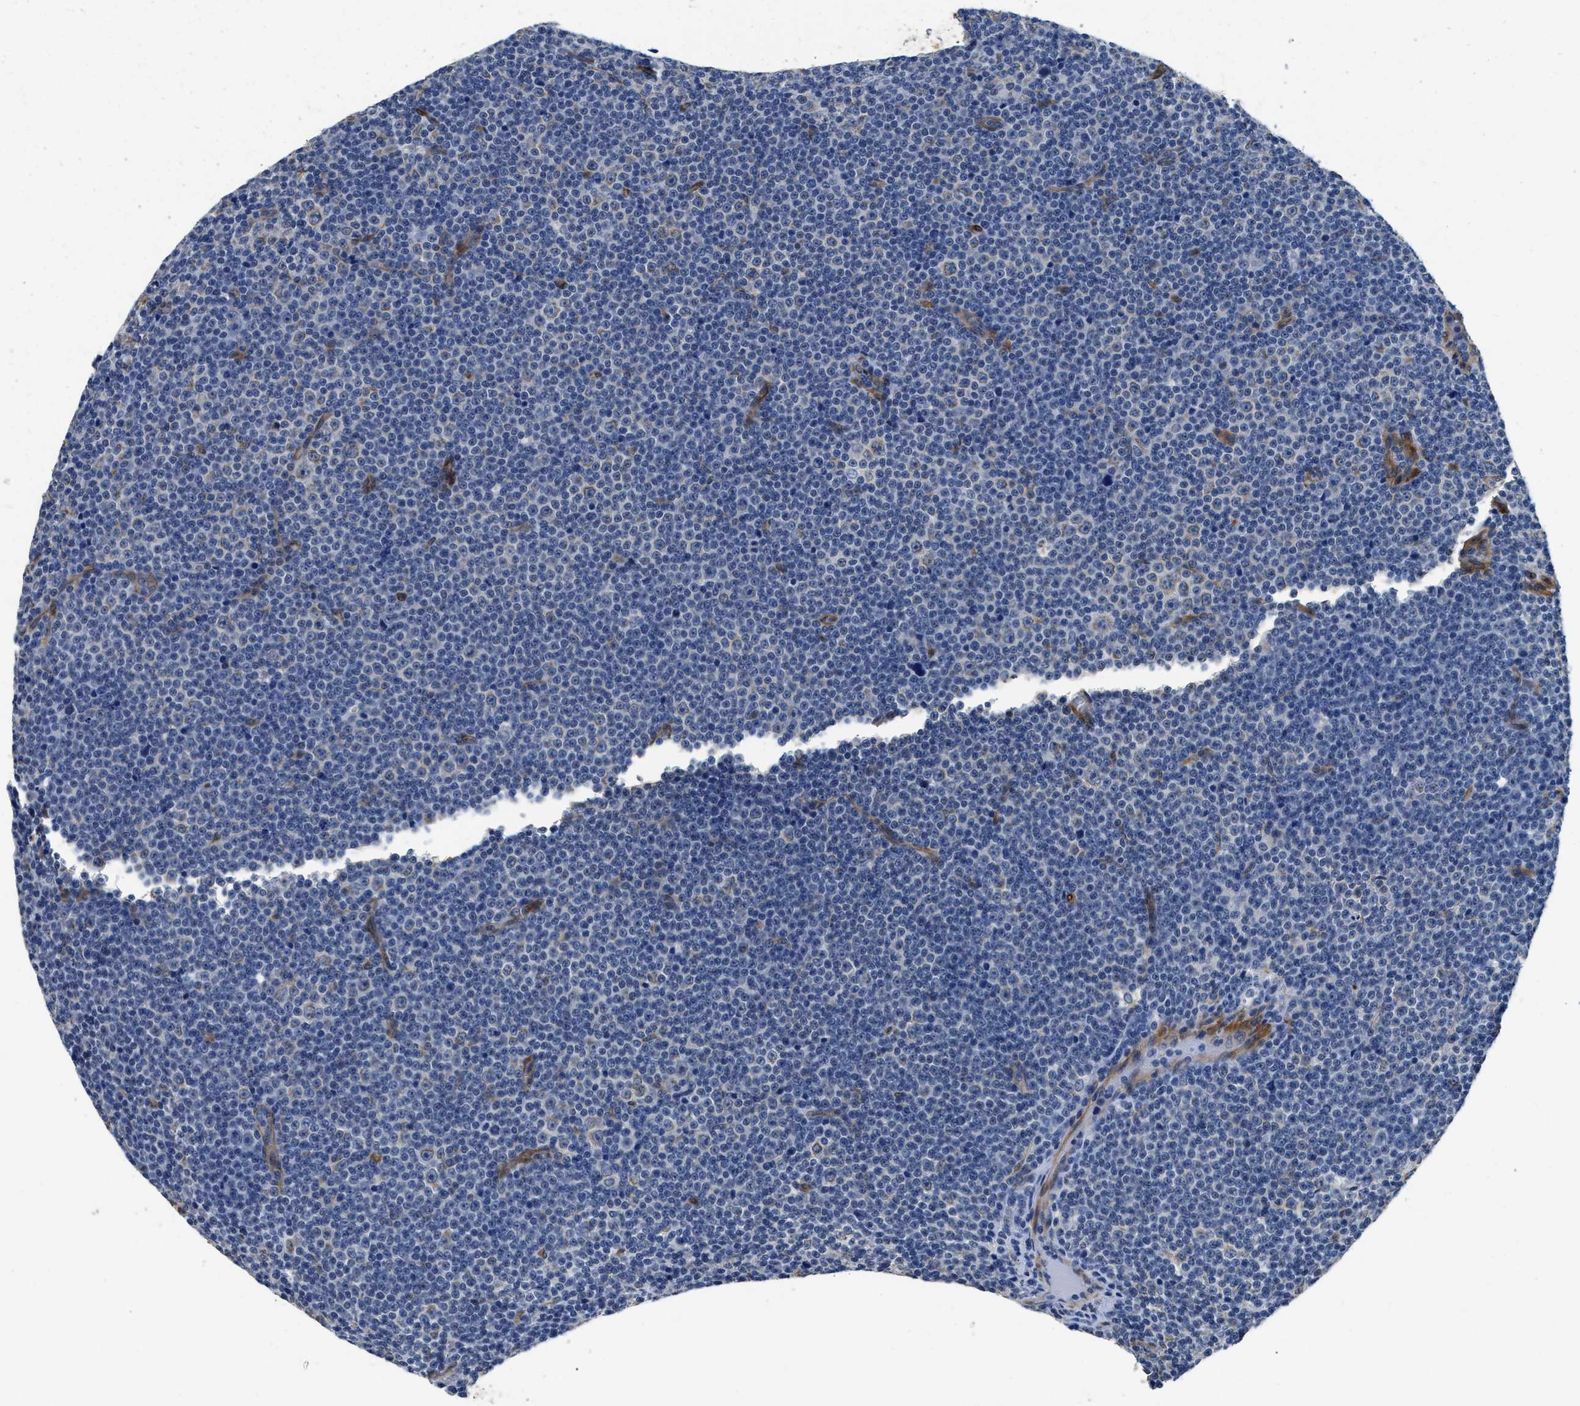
{"staining": {"intensity": "negative", "quantity": "none", "location": "none"}, "tissue": "lymphoma", "cell_type": "Tumor cells", "image_type": "cancer", "snomed": [{"axis": "morphology", "description": "Malignant lymphoma, non-Hodgkin's type, Low grade"}, {"axis": "topography", "description": "Lymph node"}], "caption": "Immunohistochemistry micrograph of lymphoma stained for a protein (brown), which exhibits no positivity in tumor cells.", "gene": "RAPH1", "patient": {"sex": "female", "age": 67}}